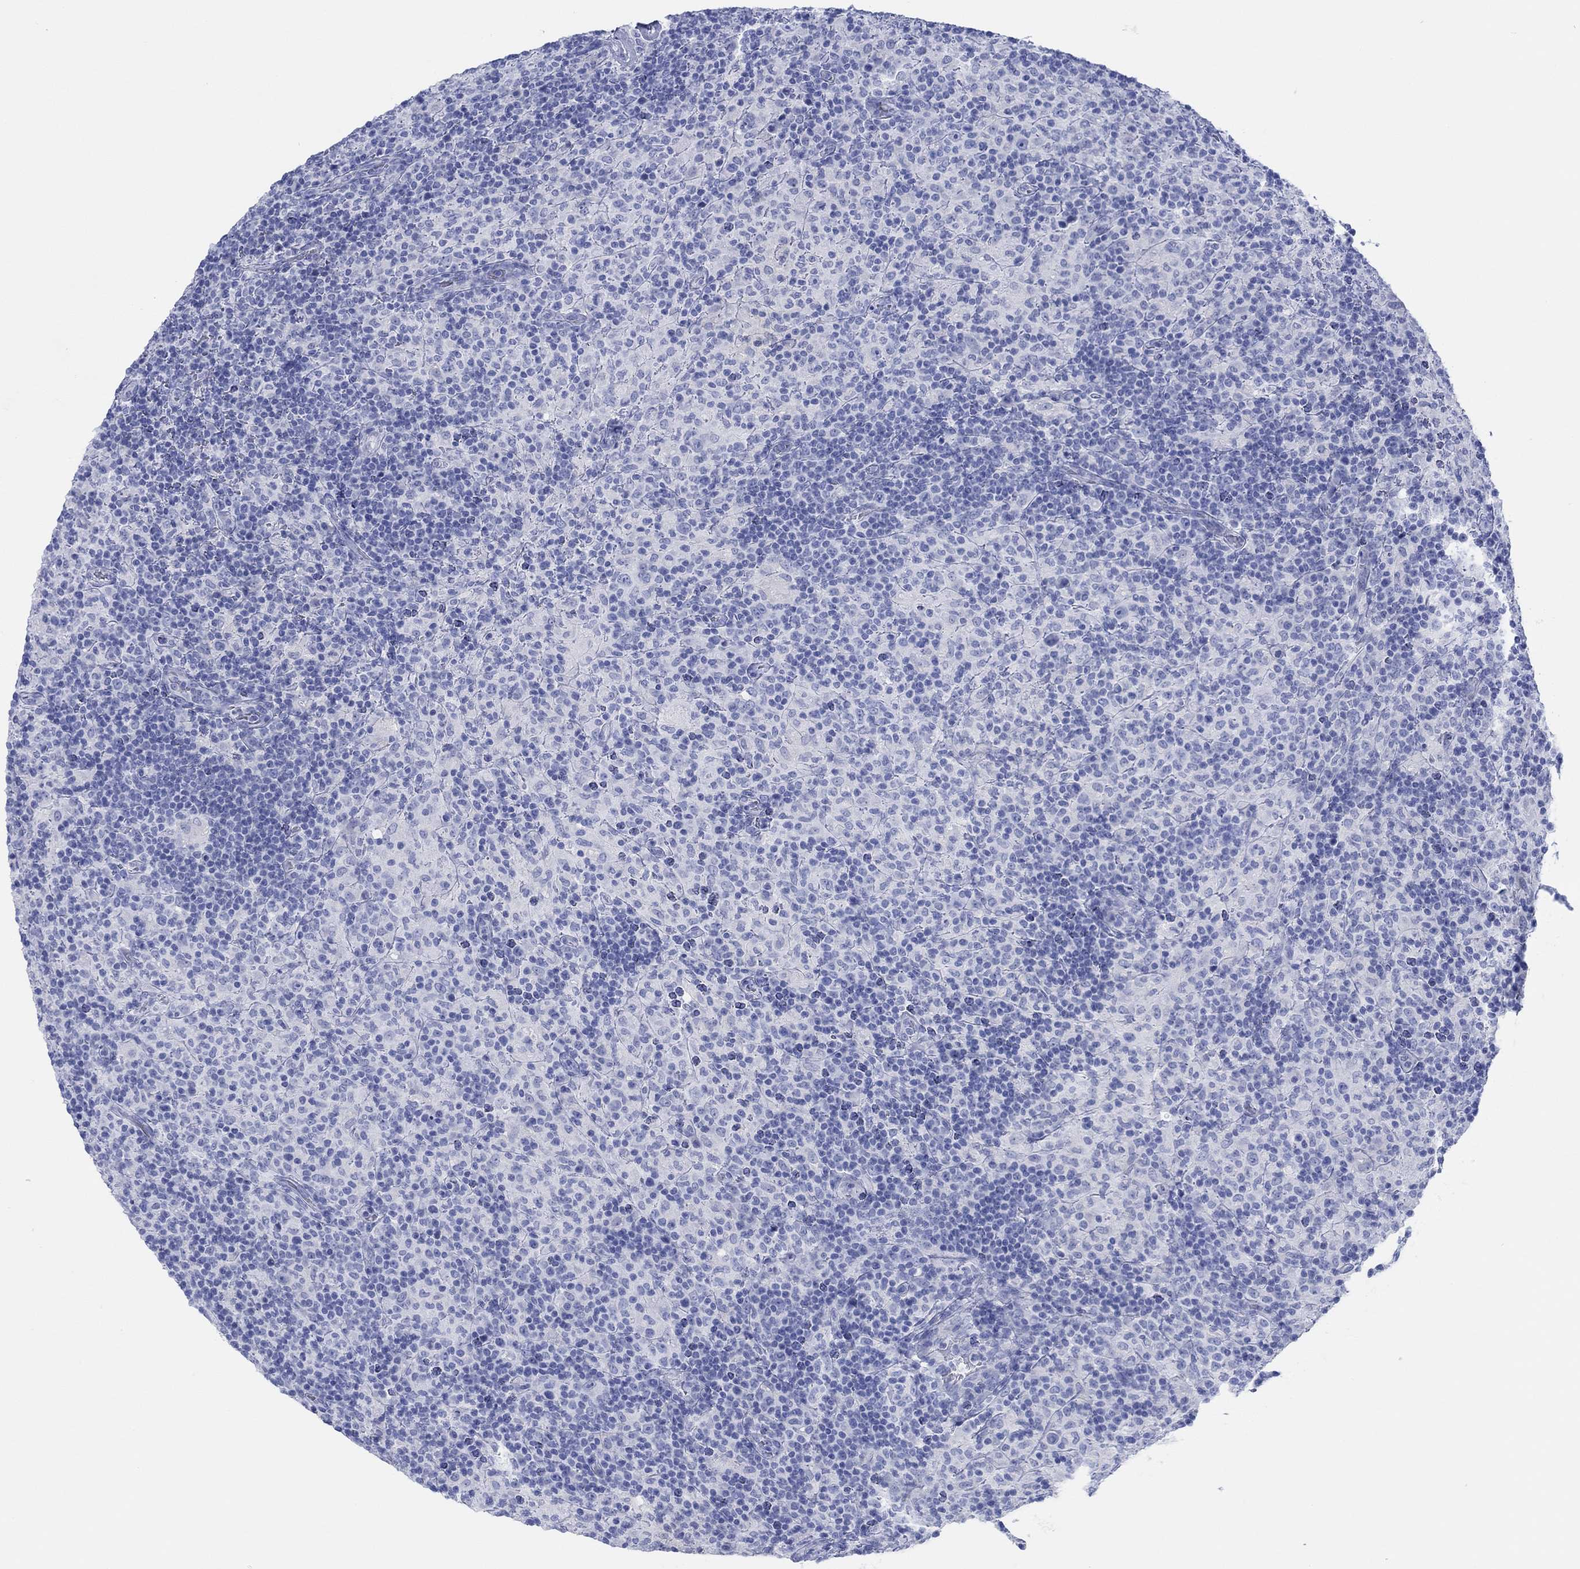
{"staining": {"intensity": "negative", "quantity": "none", "location": "none"}, "tissue": "lymphoma", "cell_type": "Tumor cells", "image_type": "cancer", "snomed": [{"axis": "morphology", "description": "Hodgkin's disease, NOS"}, {"axis": "topography", "description": "Lymph node"}], "caption": "Immunohistochemistry histopathology image of neoplastic tissue: human lymphoma stained with DAB exhibits no significant protein expression in tumor cells.", "gene": "AK8", "patient": {"sex": "male", "age": 70}}